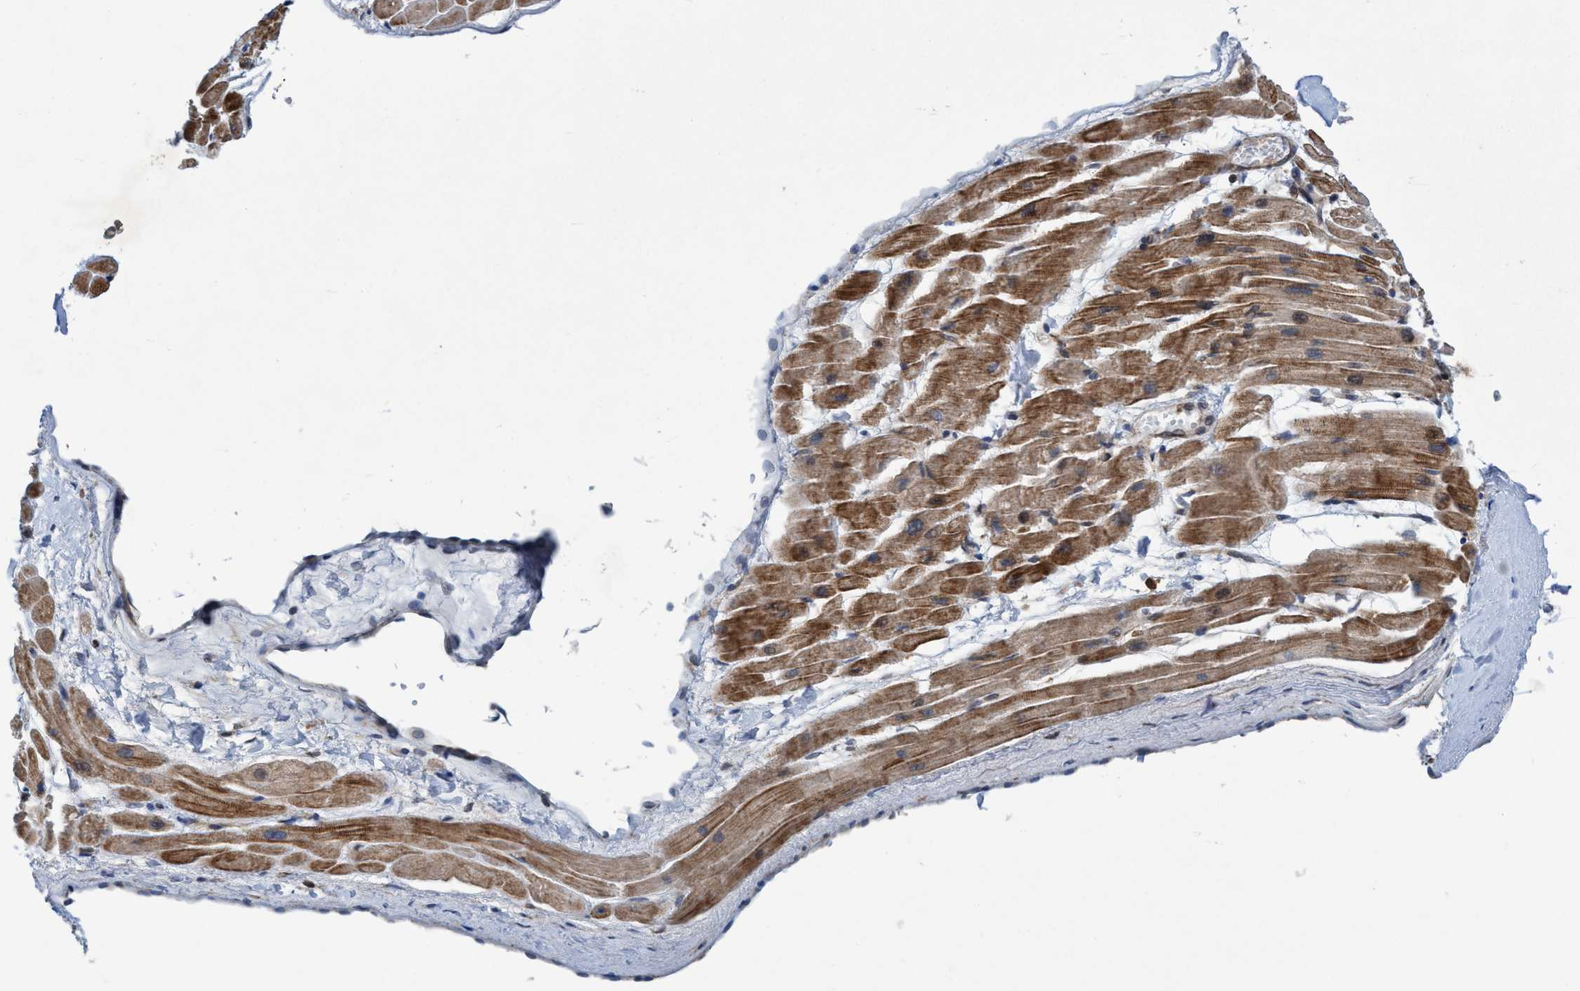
{"staining": {"intensity": "moderate", "quantity": ">75%", "location": "cytoplasmic/membranous"}, "tissue": "heart muscle", "cell_type": "Cardiomyocytes", "image_type": "normal", "snomed": [{"axis": "morphology", "description": "Normal tissue, NOS"}, {"axis": "topography", "description": "Heart"}], "caption": "This is a photomicrograph of immunohistochemistry staining of unremarkable heart muscle, which shows moderate positivity in the cytoplasmic/membranous of cardiomyocytes.", "gene": "SLC16A3", "patient": {"sex": "male", "age": 45}}